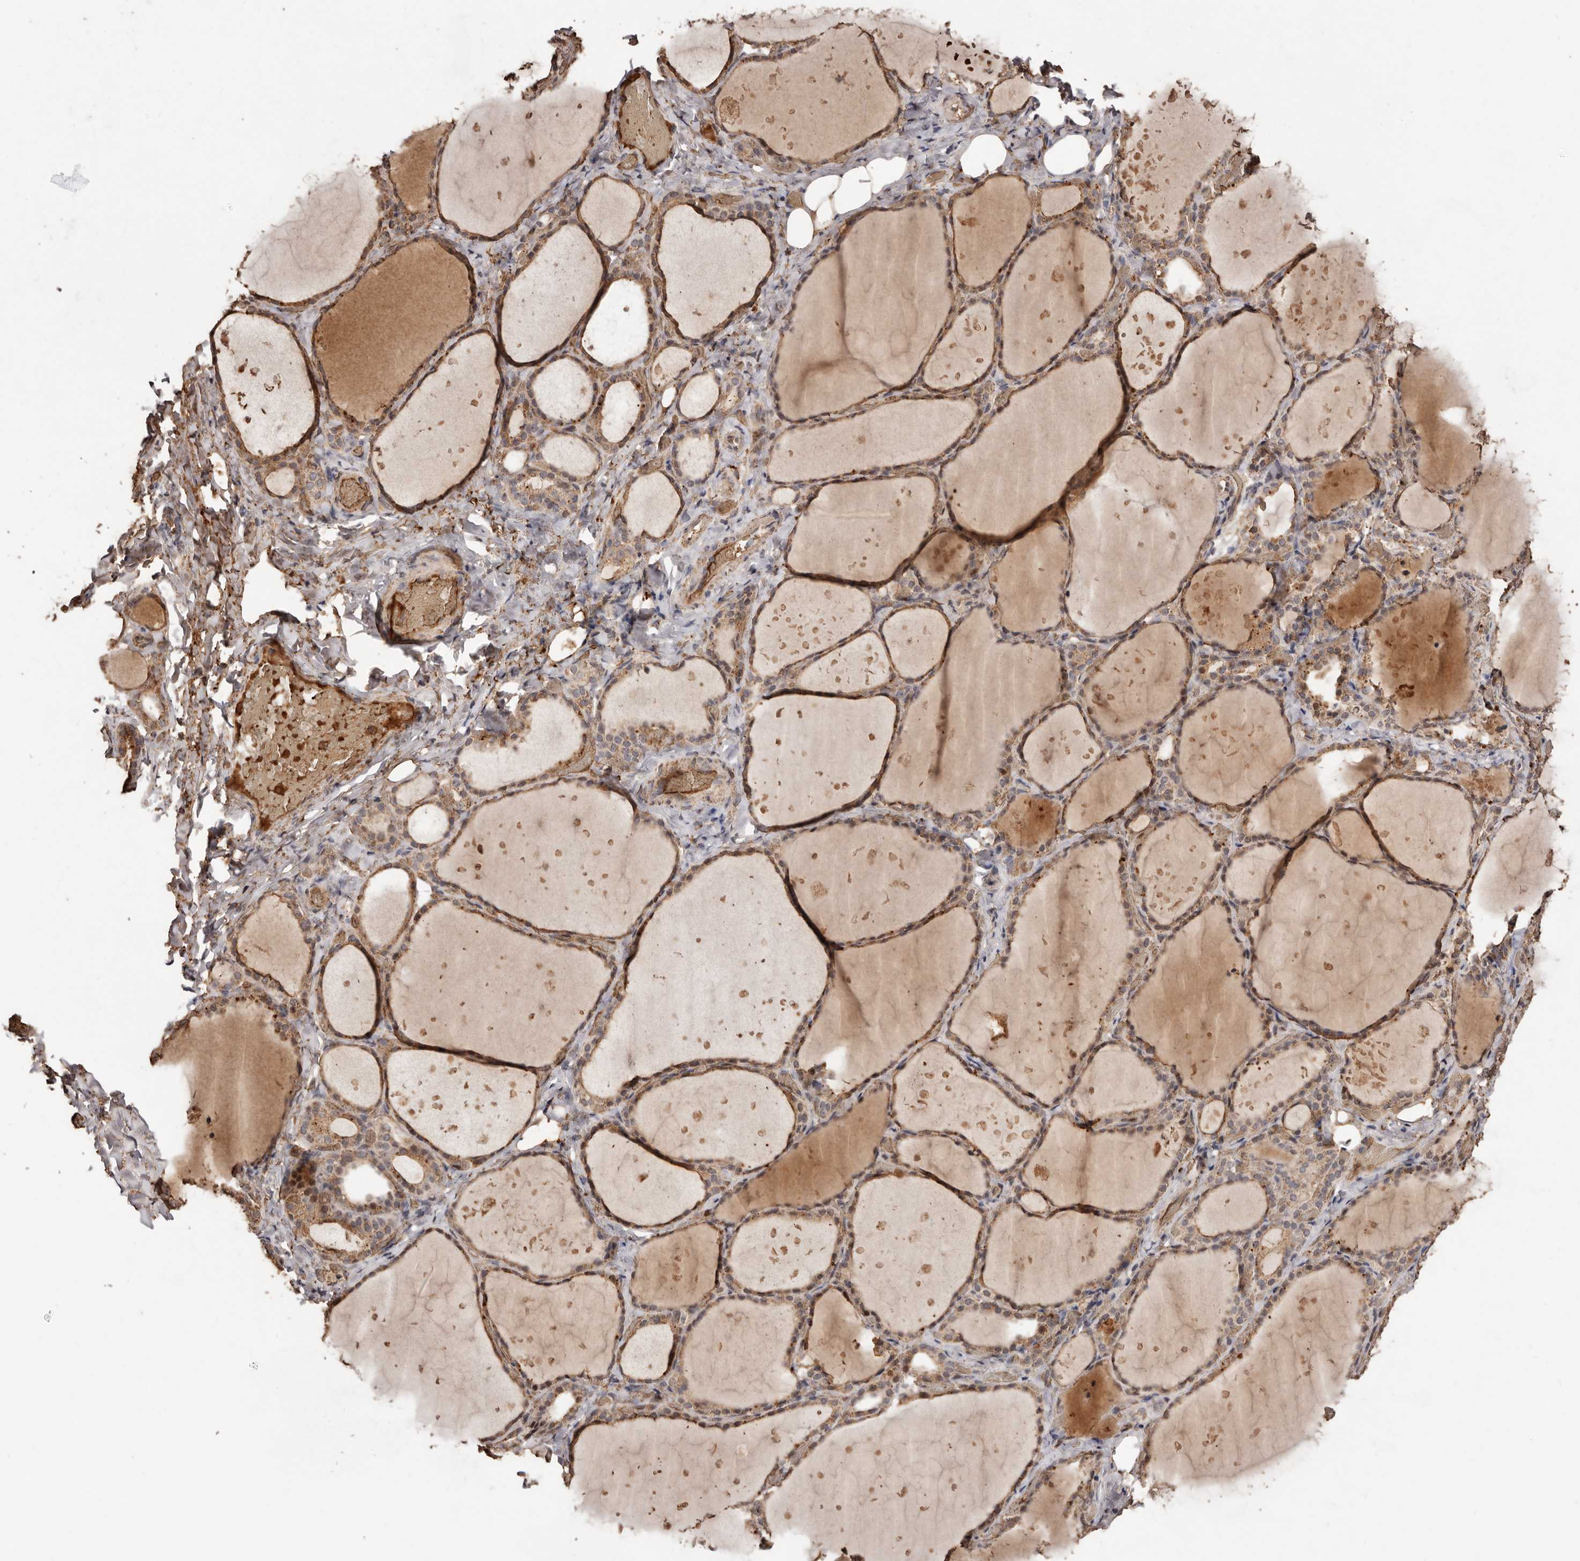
{"staining": {"intensity": "moderate", "quantity": ">75%", "location": "cytoplasmic/membranous"}, "tissue": "thyroid gland", "cell_type": "Glandular cells", "image_type": "normal", "snomed": [{"axis": "morphology", "description": "Normal tissue, NOS"}, {"axis": "topography", "description": "Thyroid gland"}], "caption": "Immunohistochemical staining of normal human thyroid gland shows moderate cytoplasmic/membranous protein staining in approximately >75% of glandular cells.", "gene": "GRAMD2A", "patient": {"sex": "female", "age": 44}}